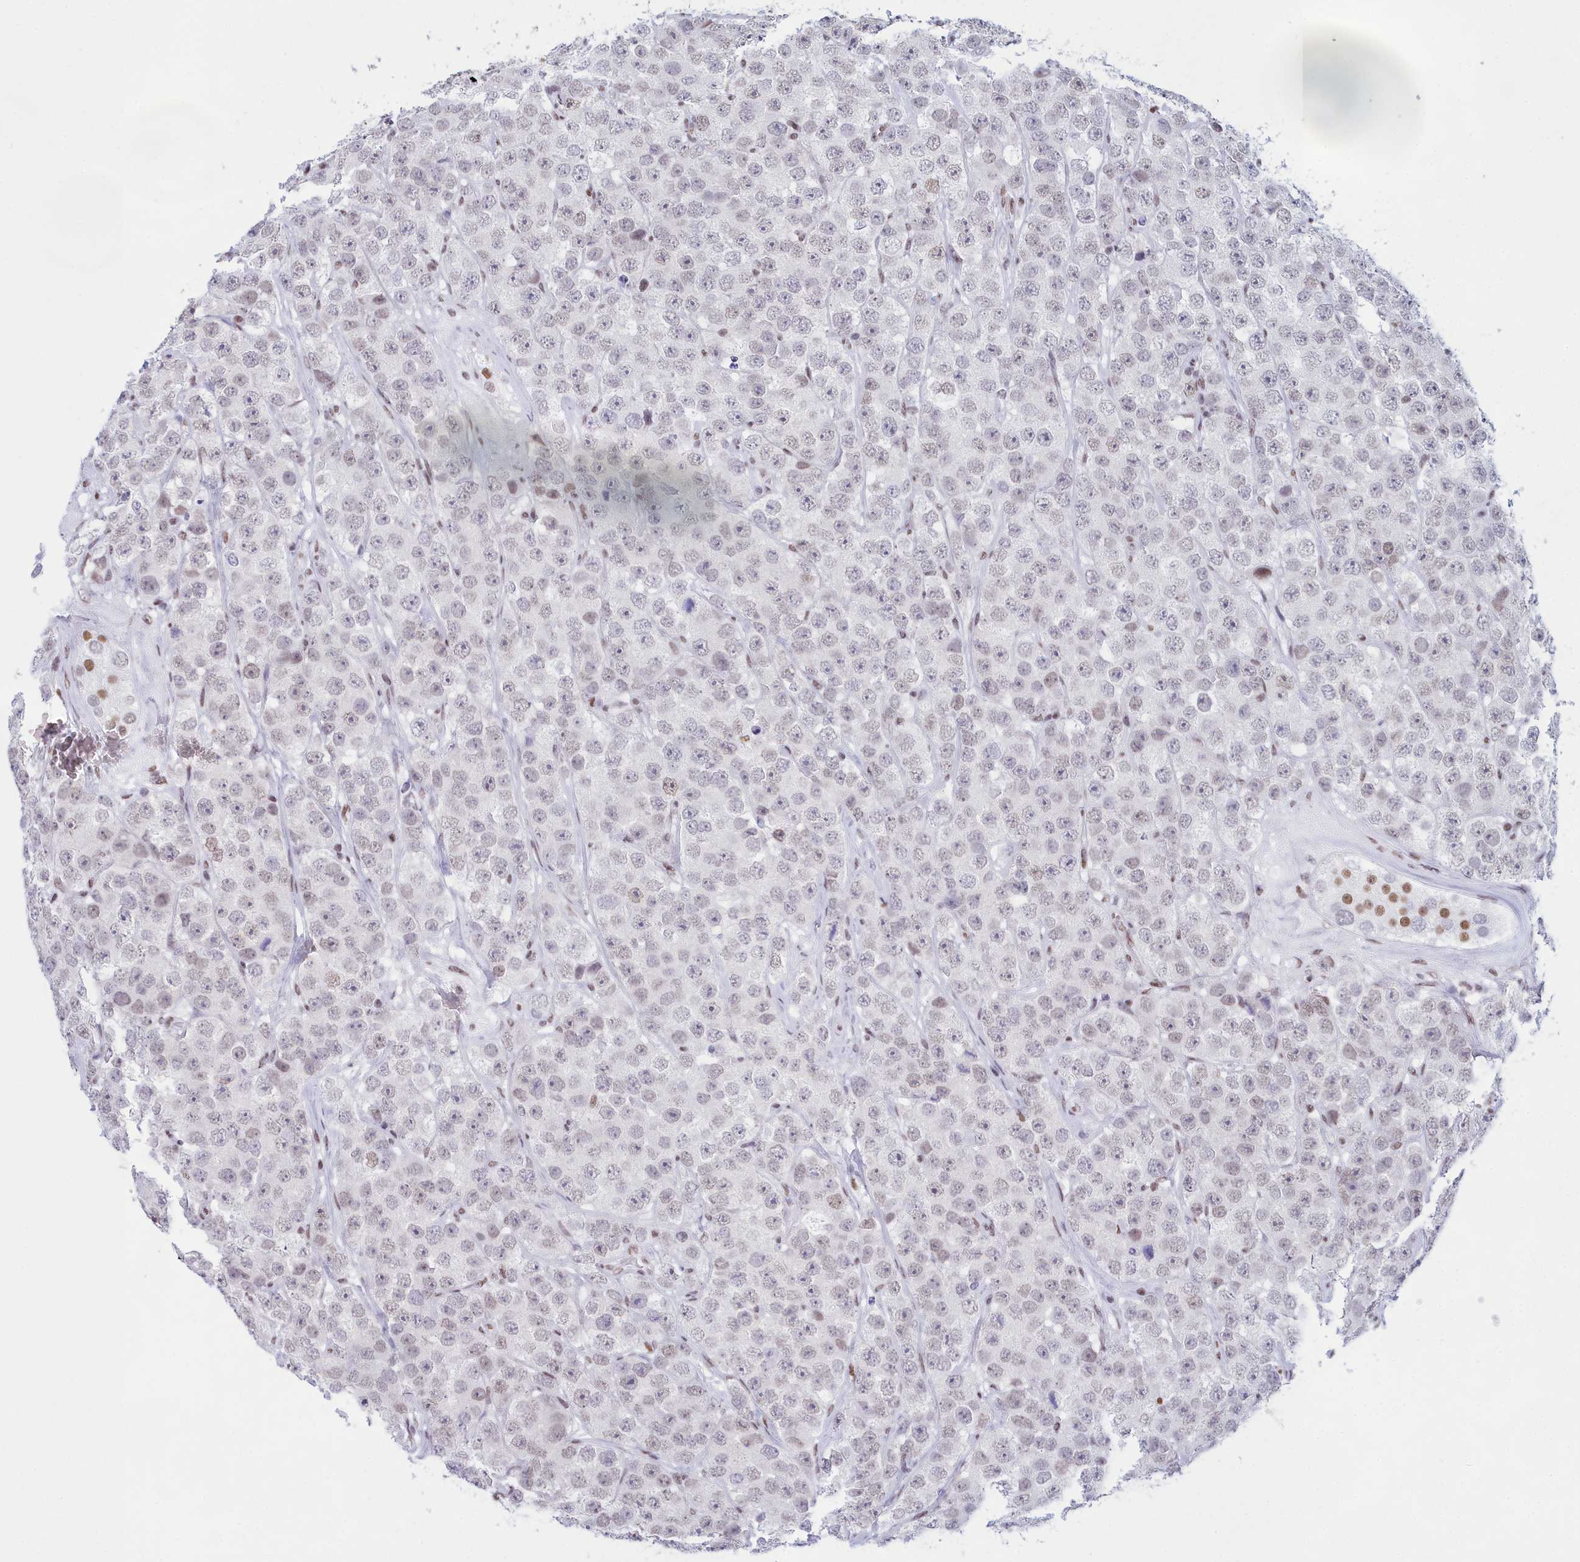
{"staining": {"intensity": "weak", "quantity": "25%-75%", "location": "nuclear"}, "tissue": "testis cancer", "cell_type": "Tumor cells", "image_type": "cancer", "snomed": [{"axis": "morphology", "description": "Seminoma, NOS"}, {"axis": "topography", "description": "Testis"}], "caption": "Weak nuclear staining for a protein is appreciated in about 25%-75% of tumor cells of testis seminoma using IHC.", "gene": "CDC26", "patient": {"sex": "male", "age": 28}}